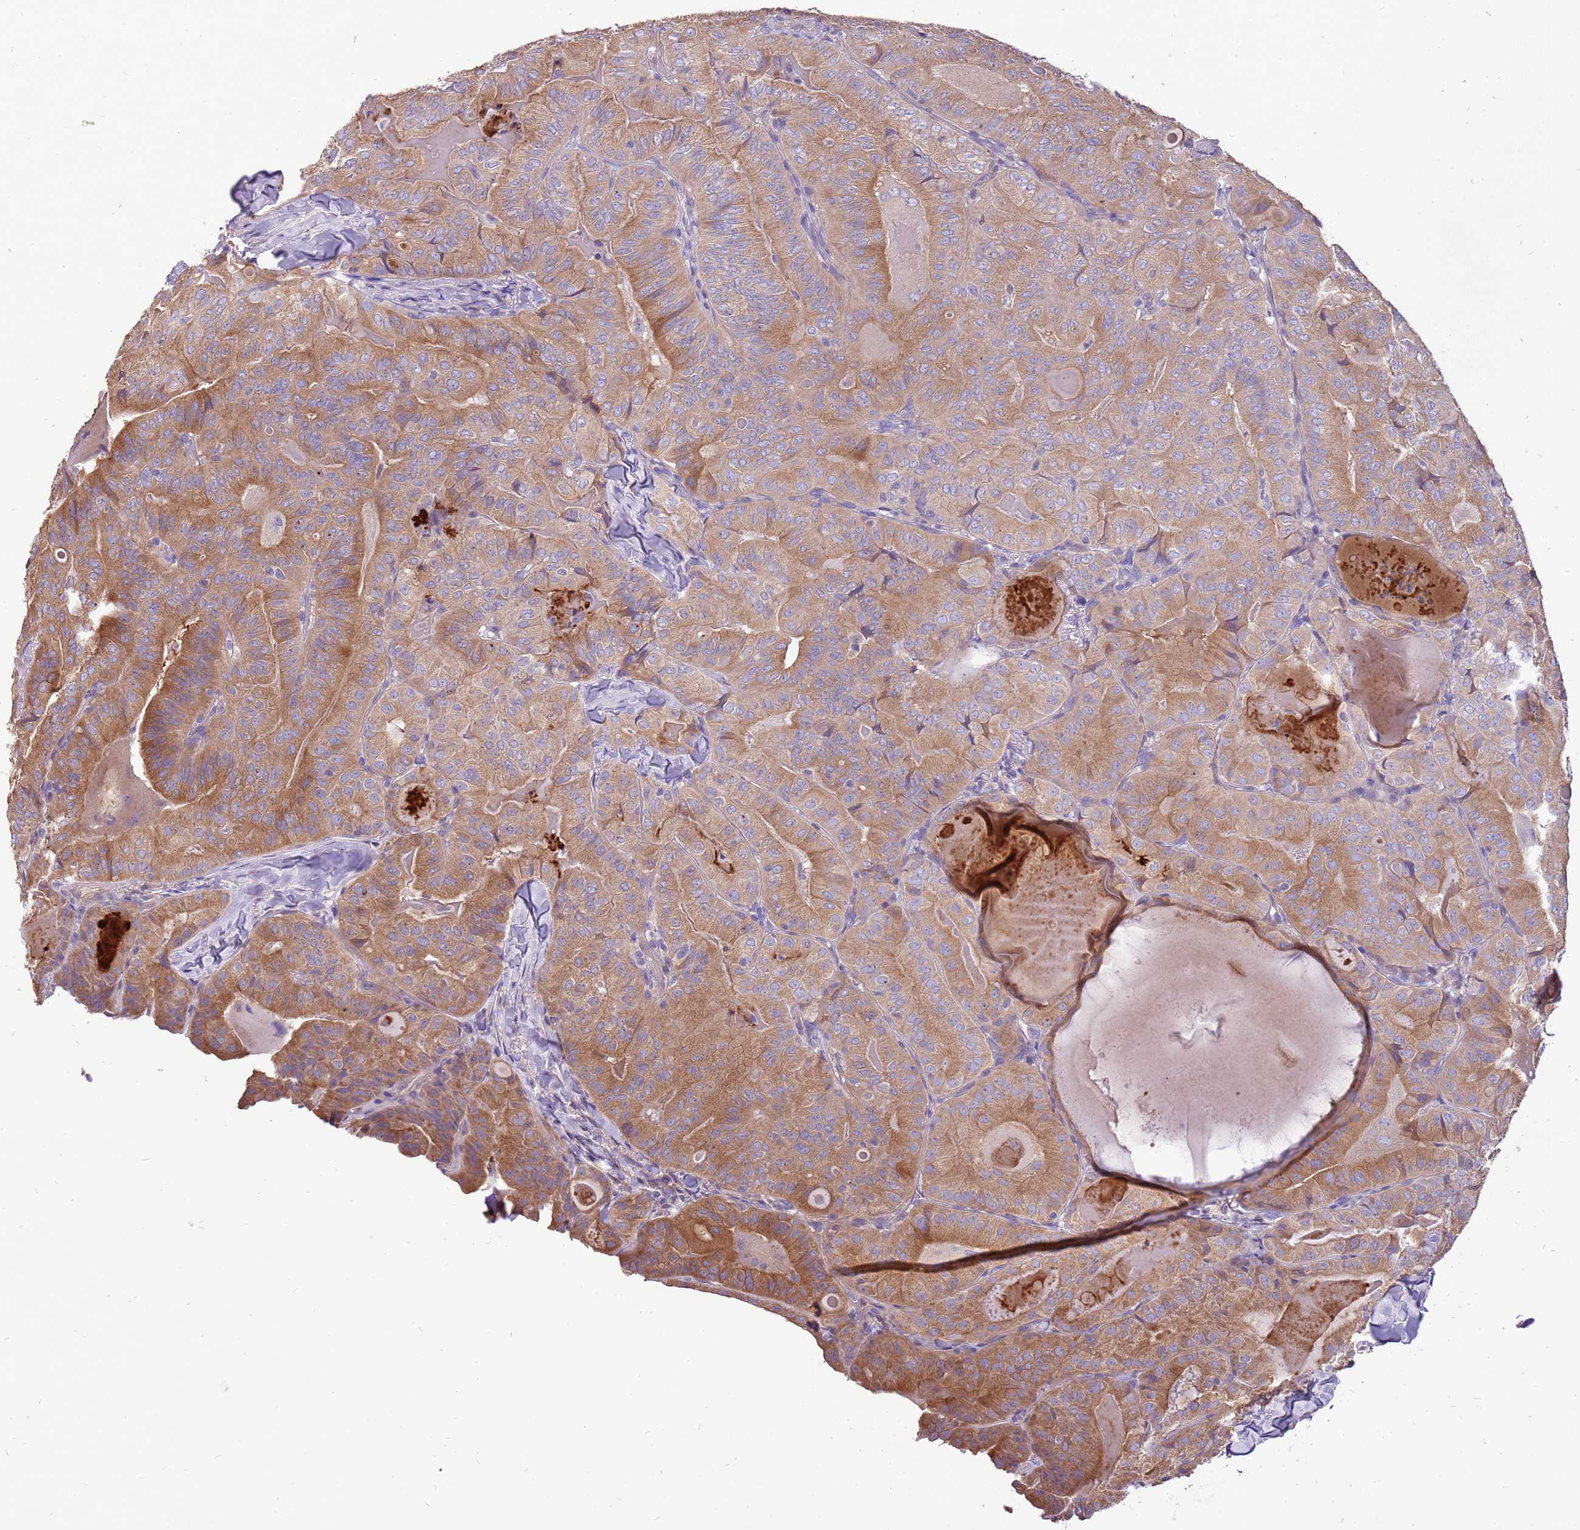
{"staining": {"intensity": "moderate", "quantity": ">75%", "location": "cytoplasmic/membranous"}, "tissue": "thyroid cancer", "cell_type": "Tumor cells", "image_type": "cancer", "snomed": [{"axis": "morphology", "description": "Papillary adenocarcinoma, NOS"}, {"axis": "topography", "description": "Thyroid gland"}], "caption": "Immunohistochemistry of human thyroid cancer displays medium levels of moderate cytoplasmic/membranous positivity in about >75% of tumor cells.", "gene": "WASHC4", "patient": {"sex": "female", "age": 68}}